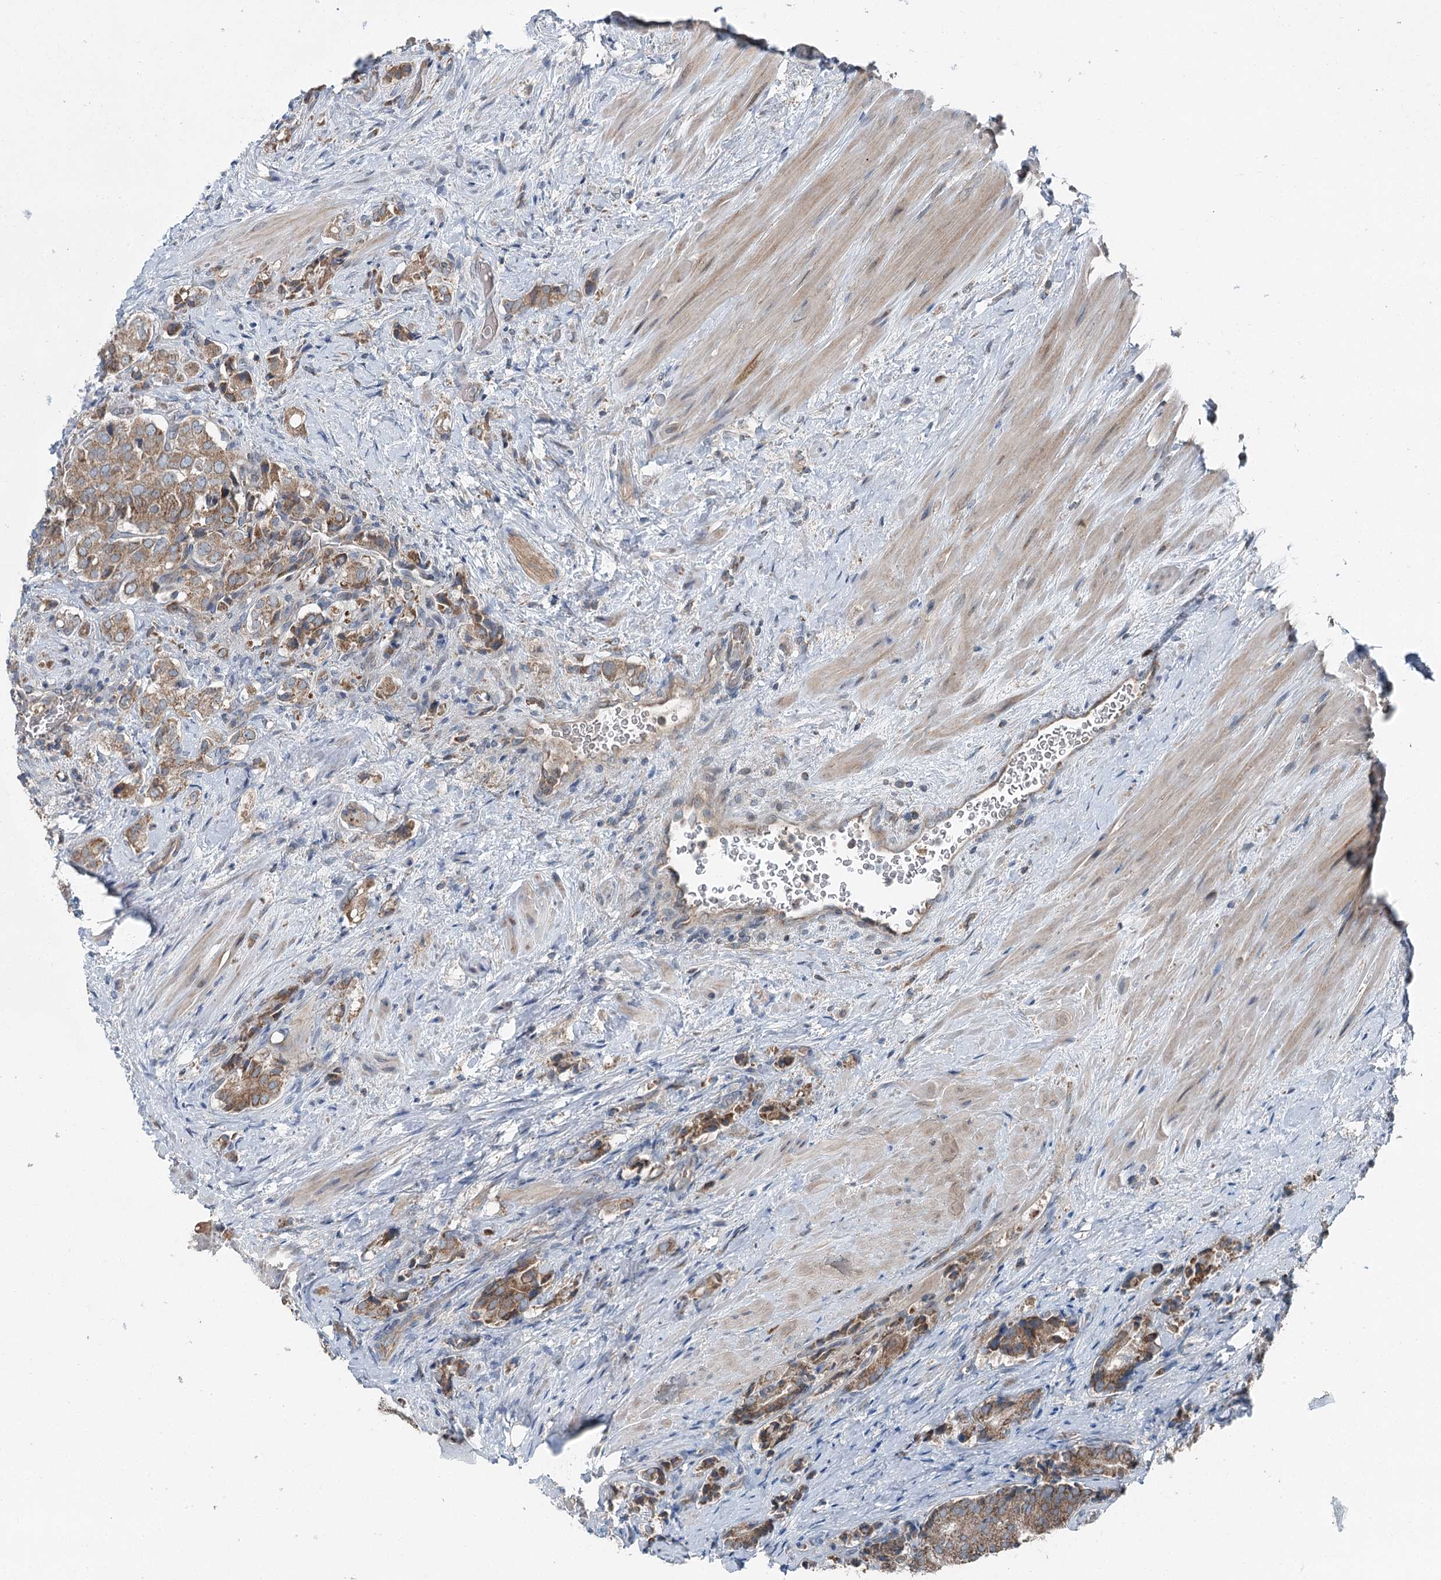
{"staining": {"intensity": "moderate", "quantity": ">75%", "location": "cytoplasmic/membranous"}, "tissue": "prostate cancer", "cell_type": "Tumor cells", "image_type": "cancer", "snomed": [{"axis": "morphology", "description": "Adenocarcinoma, High grade"}, {"axis": "topography", "description": "Prostate"}], "caption": "Protein staining of prostate cancer tissue displays moderate cytoplasmic/membranous expression in about >75% of tumor cells.", "gene": "SKIC3", "patient": {"sex": "male", "age": 65}}